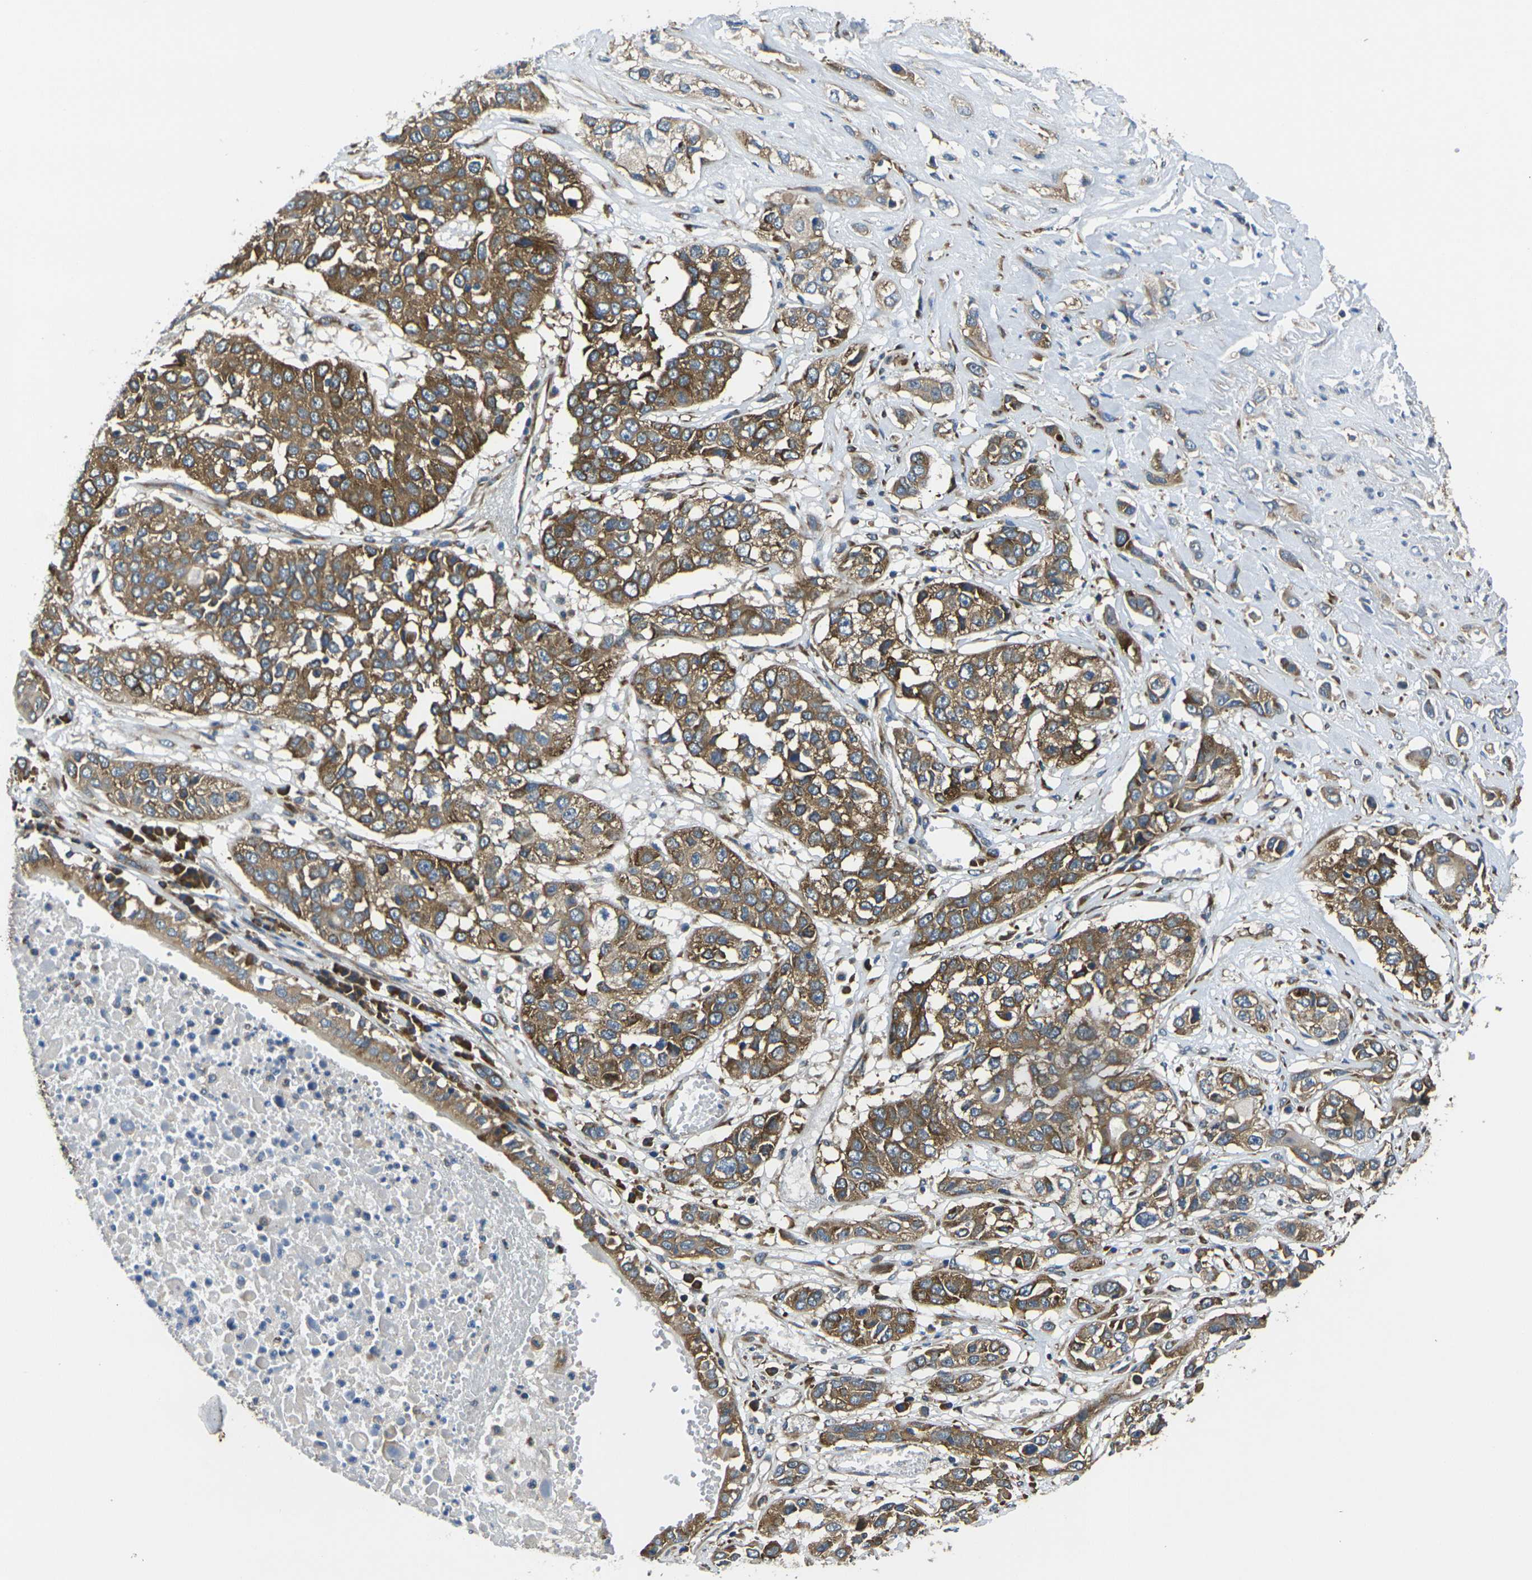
{"staining": {"intensity": "strong", "quantity": ">75%", "location": "cytoplasmic/membranous"}, "tissue": "lung cancer", "cell_type": "Tumor cells", "image_type": "cancer", "snomed": [{"axis": "morphology", "description": "Squamous cell carcinoma, NOS"}, {"axis": "topography", "description": "Lung"}], "caption": "Immunohistochemical staining of squamous cell carcinoma (lung) displays high levels of strong cytoplasmic/membranous staining in about >75% of tumor cells.", "gene": "RPSA", "patient": {"sex": "male", "age": 71}}